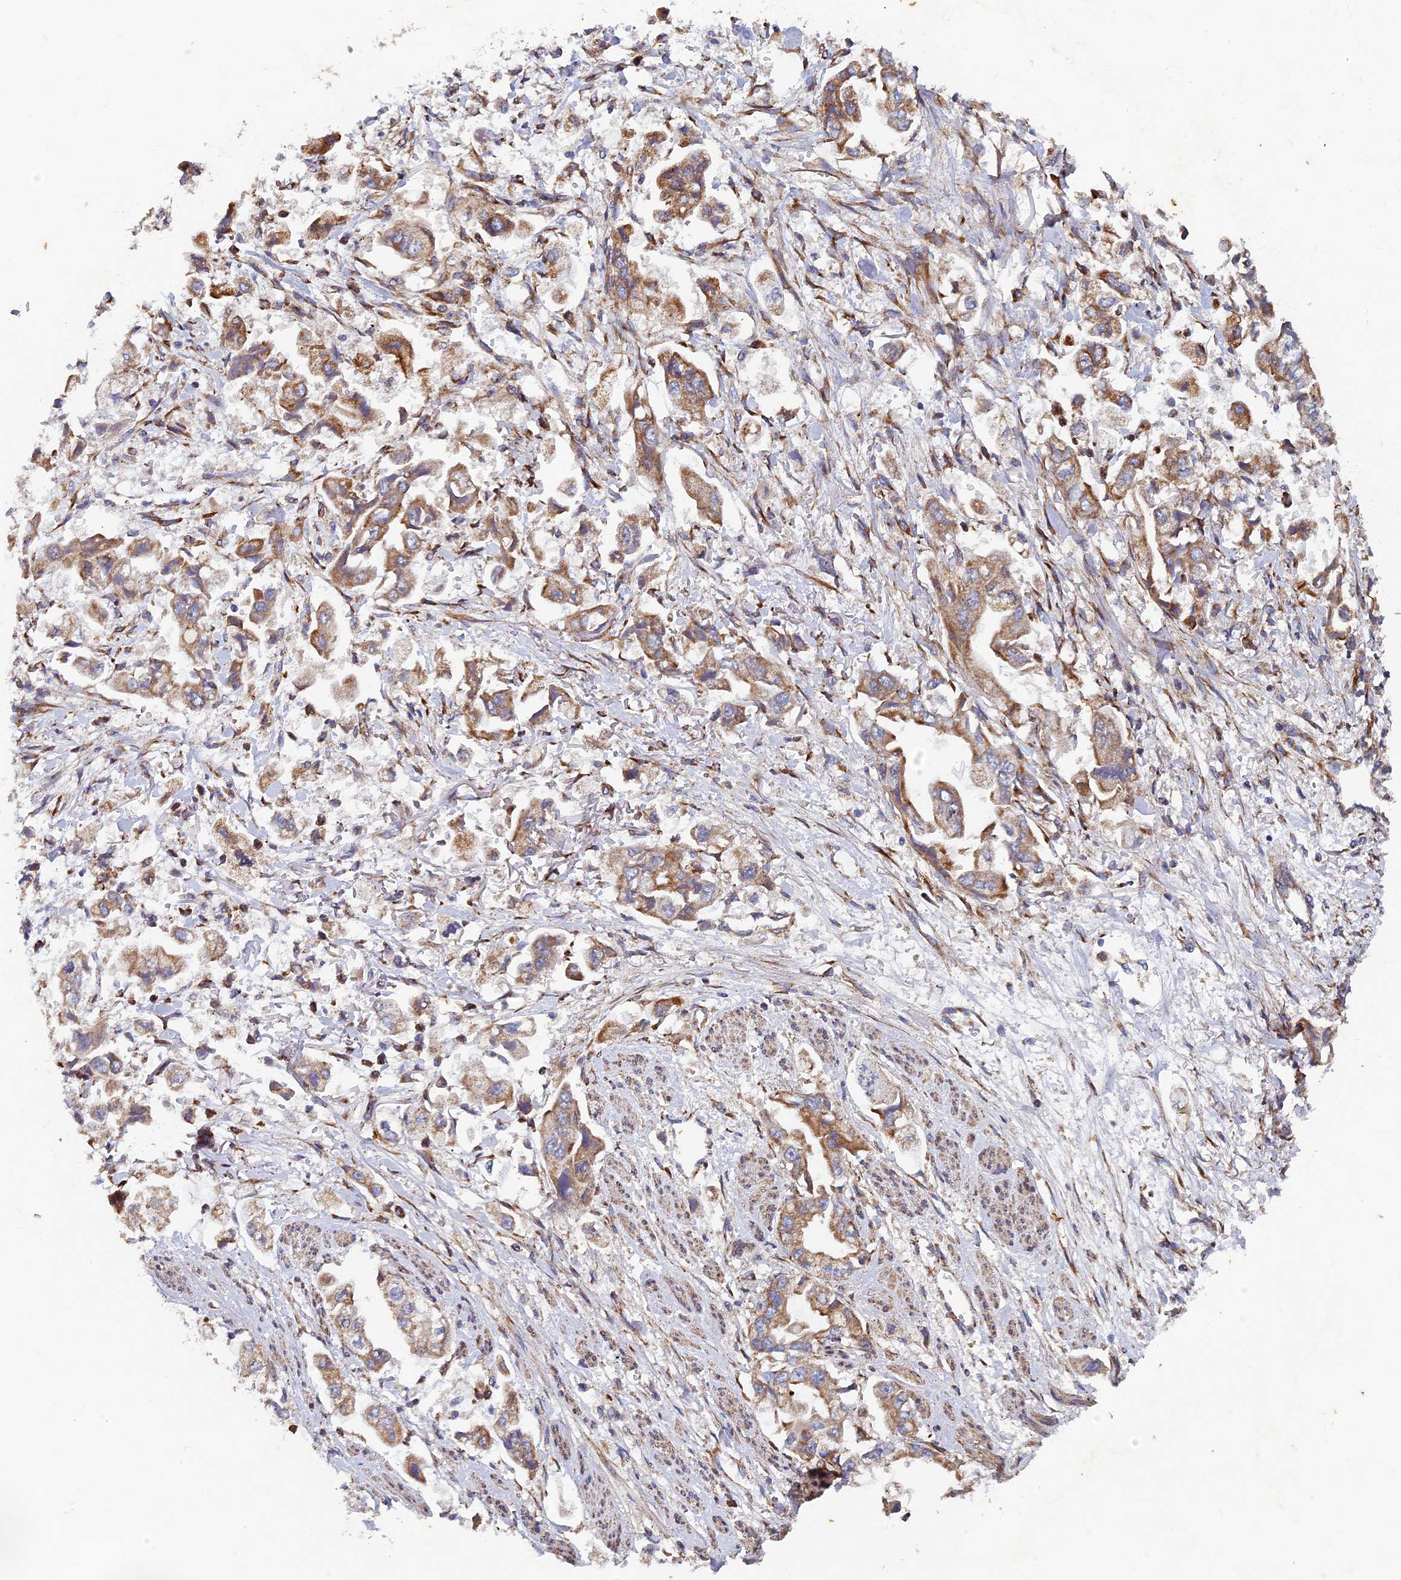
{"staining": {"intensity": "moderate", "quantity": ">75%", "location": "cytoplasmic/membranous"}, "tissue": "stomach cancer", "cell_type": "Tumor cells", "image_type": "cancer", "snomed": [{"axis": "morphology", "description": "Adenocarcinoma, NOS"}, {"axis": "topography", "description": "Stomach"}], "caption": "Adenocarcinoma (stomach) stained with DAB (3,3'-diaminobenzidine) immunohistochemistry displays medium levels of moderate cytoplasmic/membranous positivity in approximately >75% of tumor cells.", "gene": "AP4S1", "patient": {"sex": "male", "age": 62}}